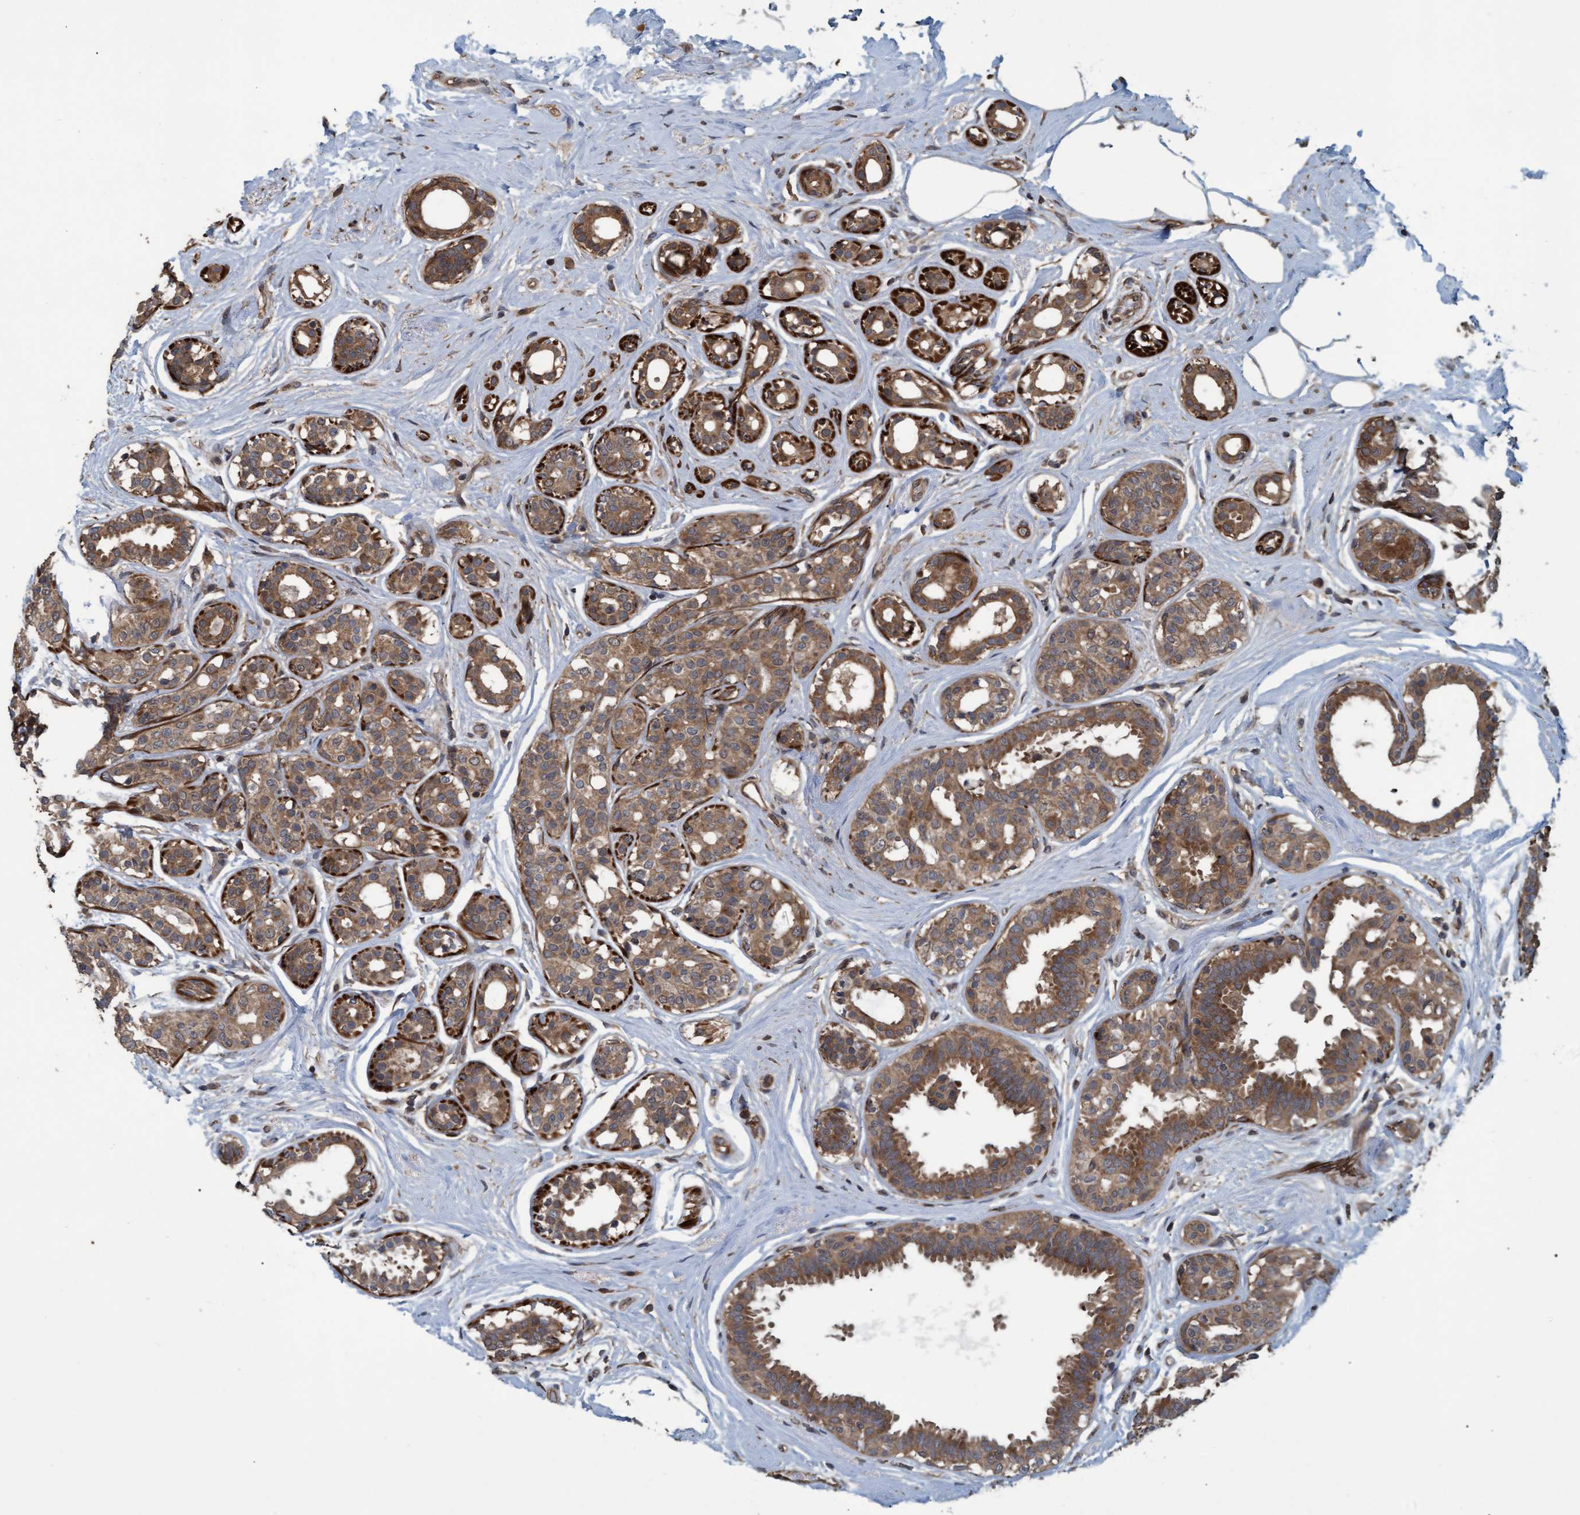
{"staining": {"intensity": "moderate", "quantity": ">75%", "location": "cytoplasmic/membranous"}, "tissue": "breast cancer", "cell_type": "Tumor cells", "image_type": "cancer", "snomed": [{"axis": "morphology", "description": "Duct carcinoma"}, {"axis": "topography", "description": "Breast"}], "caption": "Breast invasive ductal carcinoma was stained to show a protein in brown. There is medium levels of moderate cytoplasmic/membranous staining in about >75% of tumor cells.", "gene": "GGT6", "patient": {"sex": "female", "age": 55}}